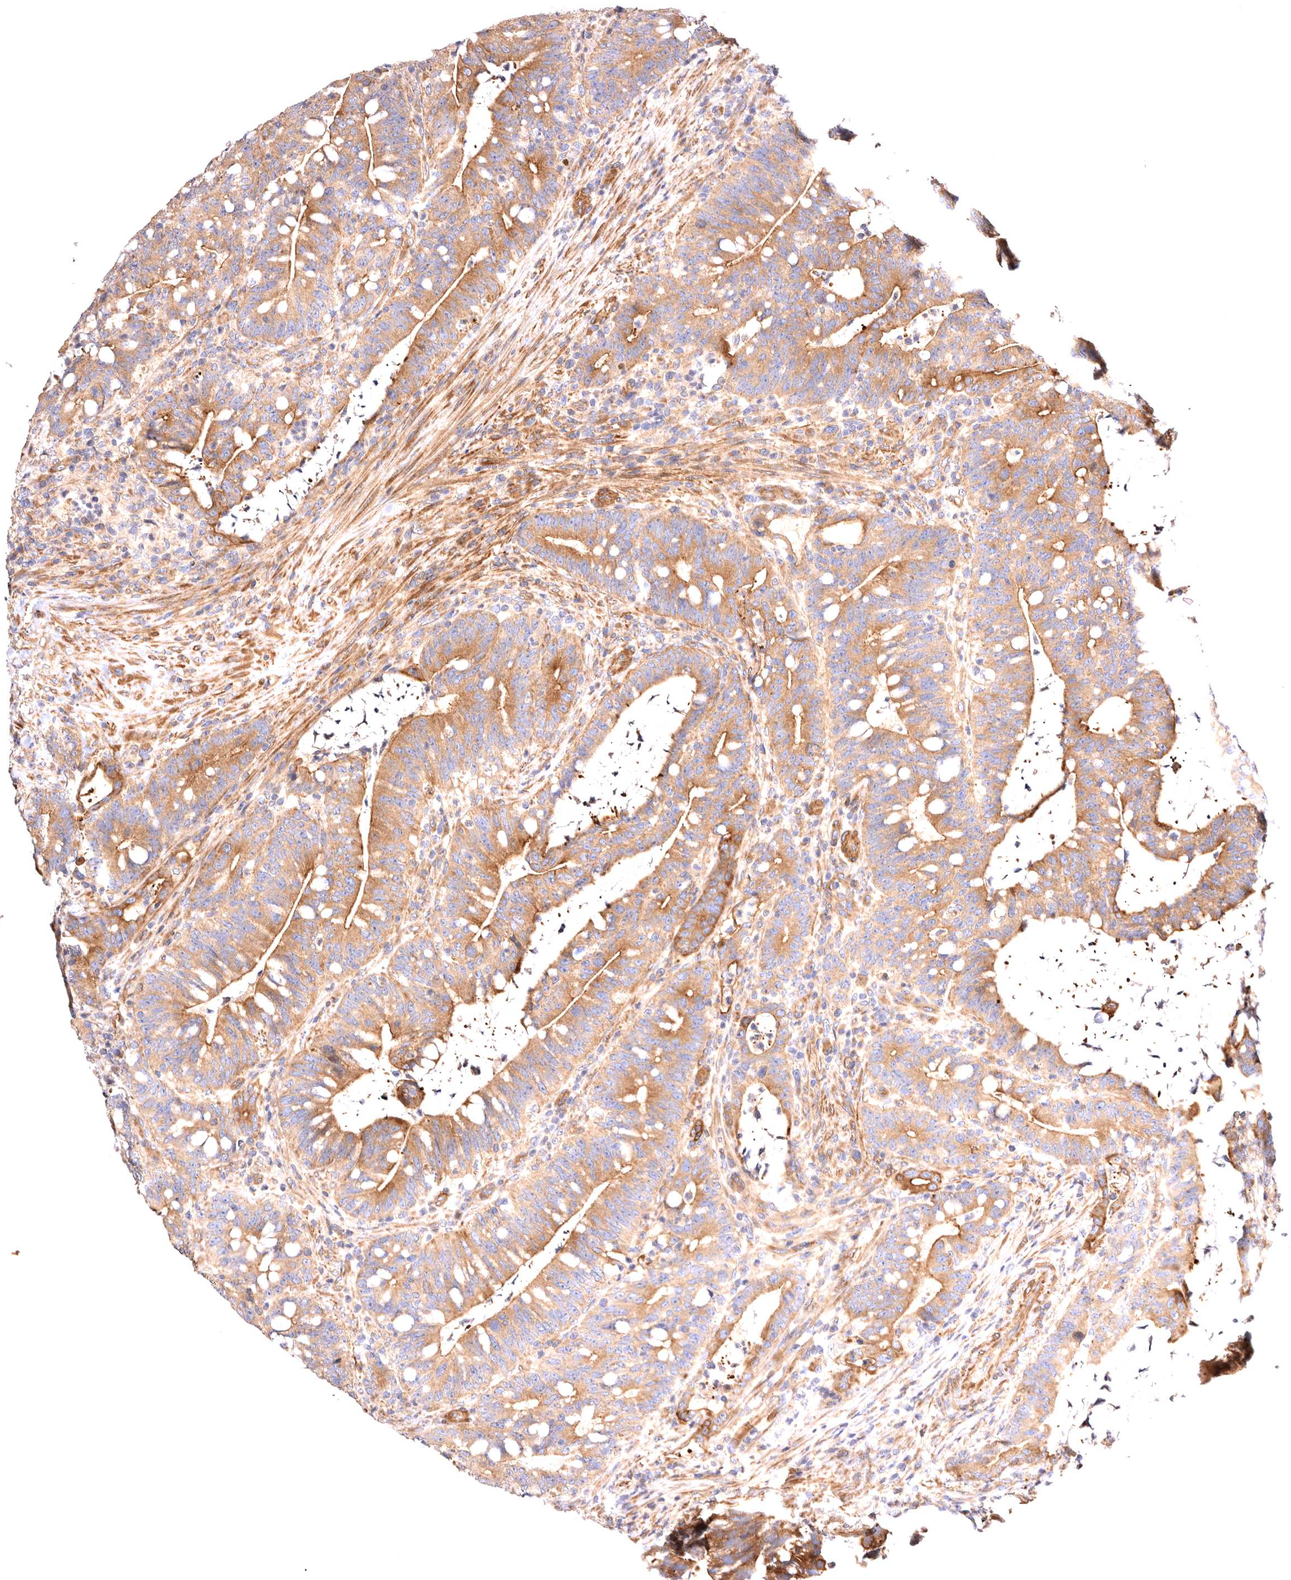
{"staining": {"intensity": "moderate", "quantity": ">75%", "location": "cytoplasmic/membranous"}, "tissue": "colorectal cancer", "cell_type": "Tumor cells", "image_type": "cancer", "snomed": [{"axis": "morphology", "description": "Adenocarcinoma, NOS"}, {"axis": "topography", "description": "Colon"}], "caption": "The micrograph demonstrates staining of adenocarcinoma (colorectal), revealing moderate cytoplasmic/membranous protein expression (brown color) within tumor cells.", "gene": "VPS45", "patient": {"sex": "female", "age": 66}}